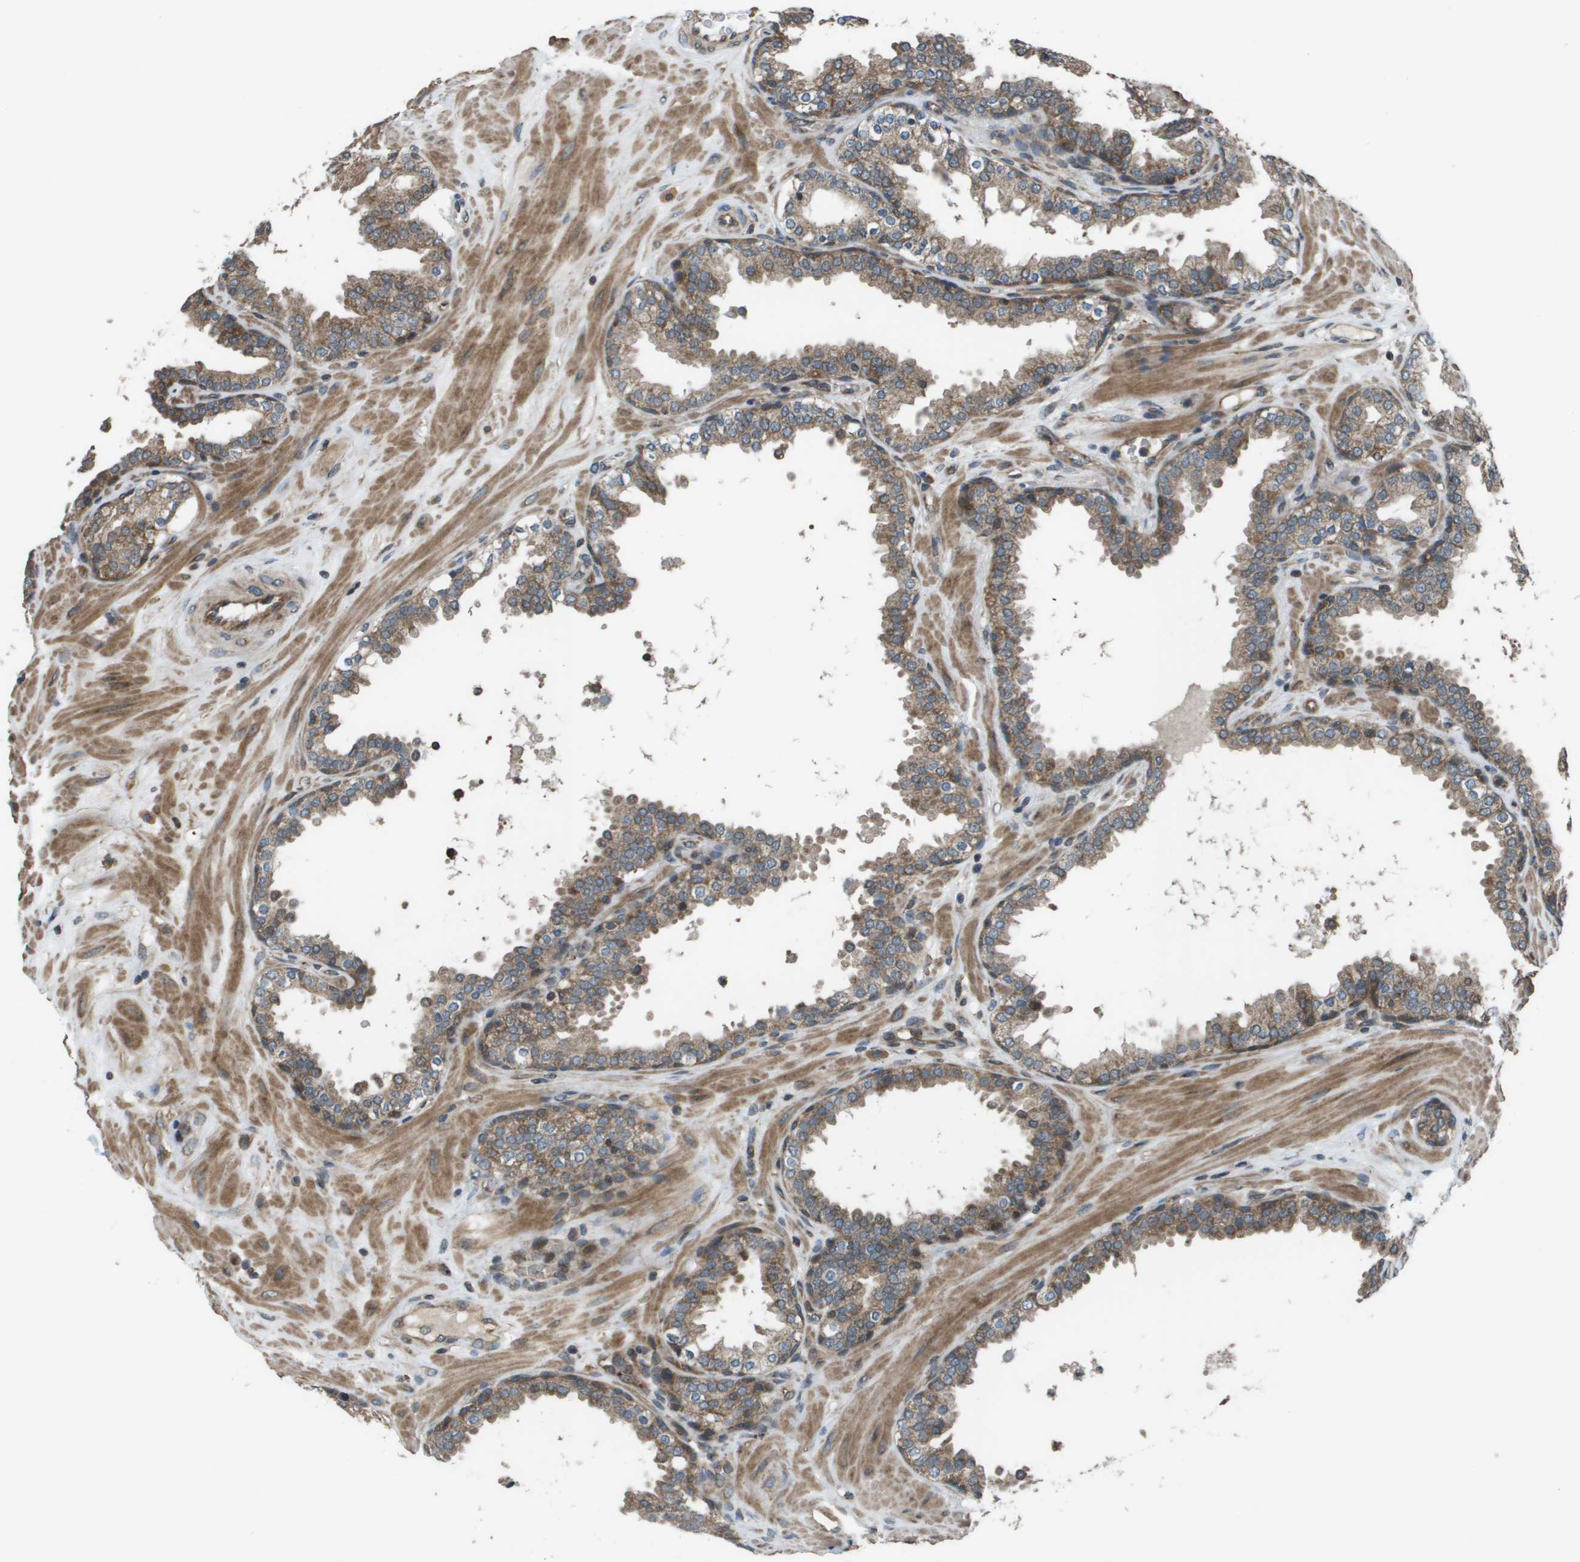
{"staining": {"intensity": "moderate", "quantity": "25%-75%", "location": "cytoplasmic/membranous"}, "tissue": "prostate", "cell_type": "Glandular cells", "image_type": "normal", "snomed": [{"axis": "morphology", "description": "Normal tissue, NOS"}, {"axis": "topography", "description": "Prostate"}], "caption": "The histopathology image exhibits immunohistochemical staining of normal prostate. There is moderate cytoplasmic/membranous staining is identified in about 25%-75% of glandular cells.", "gene": "PLPBP", "patient": {"sex": "male", "age": 51}}